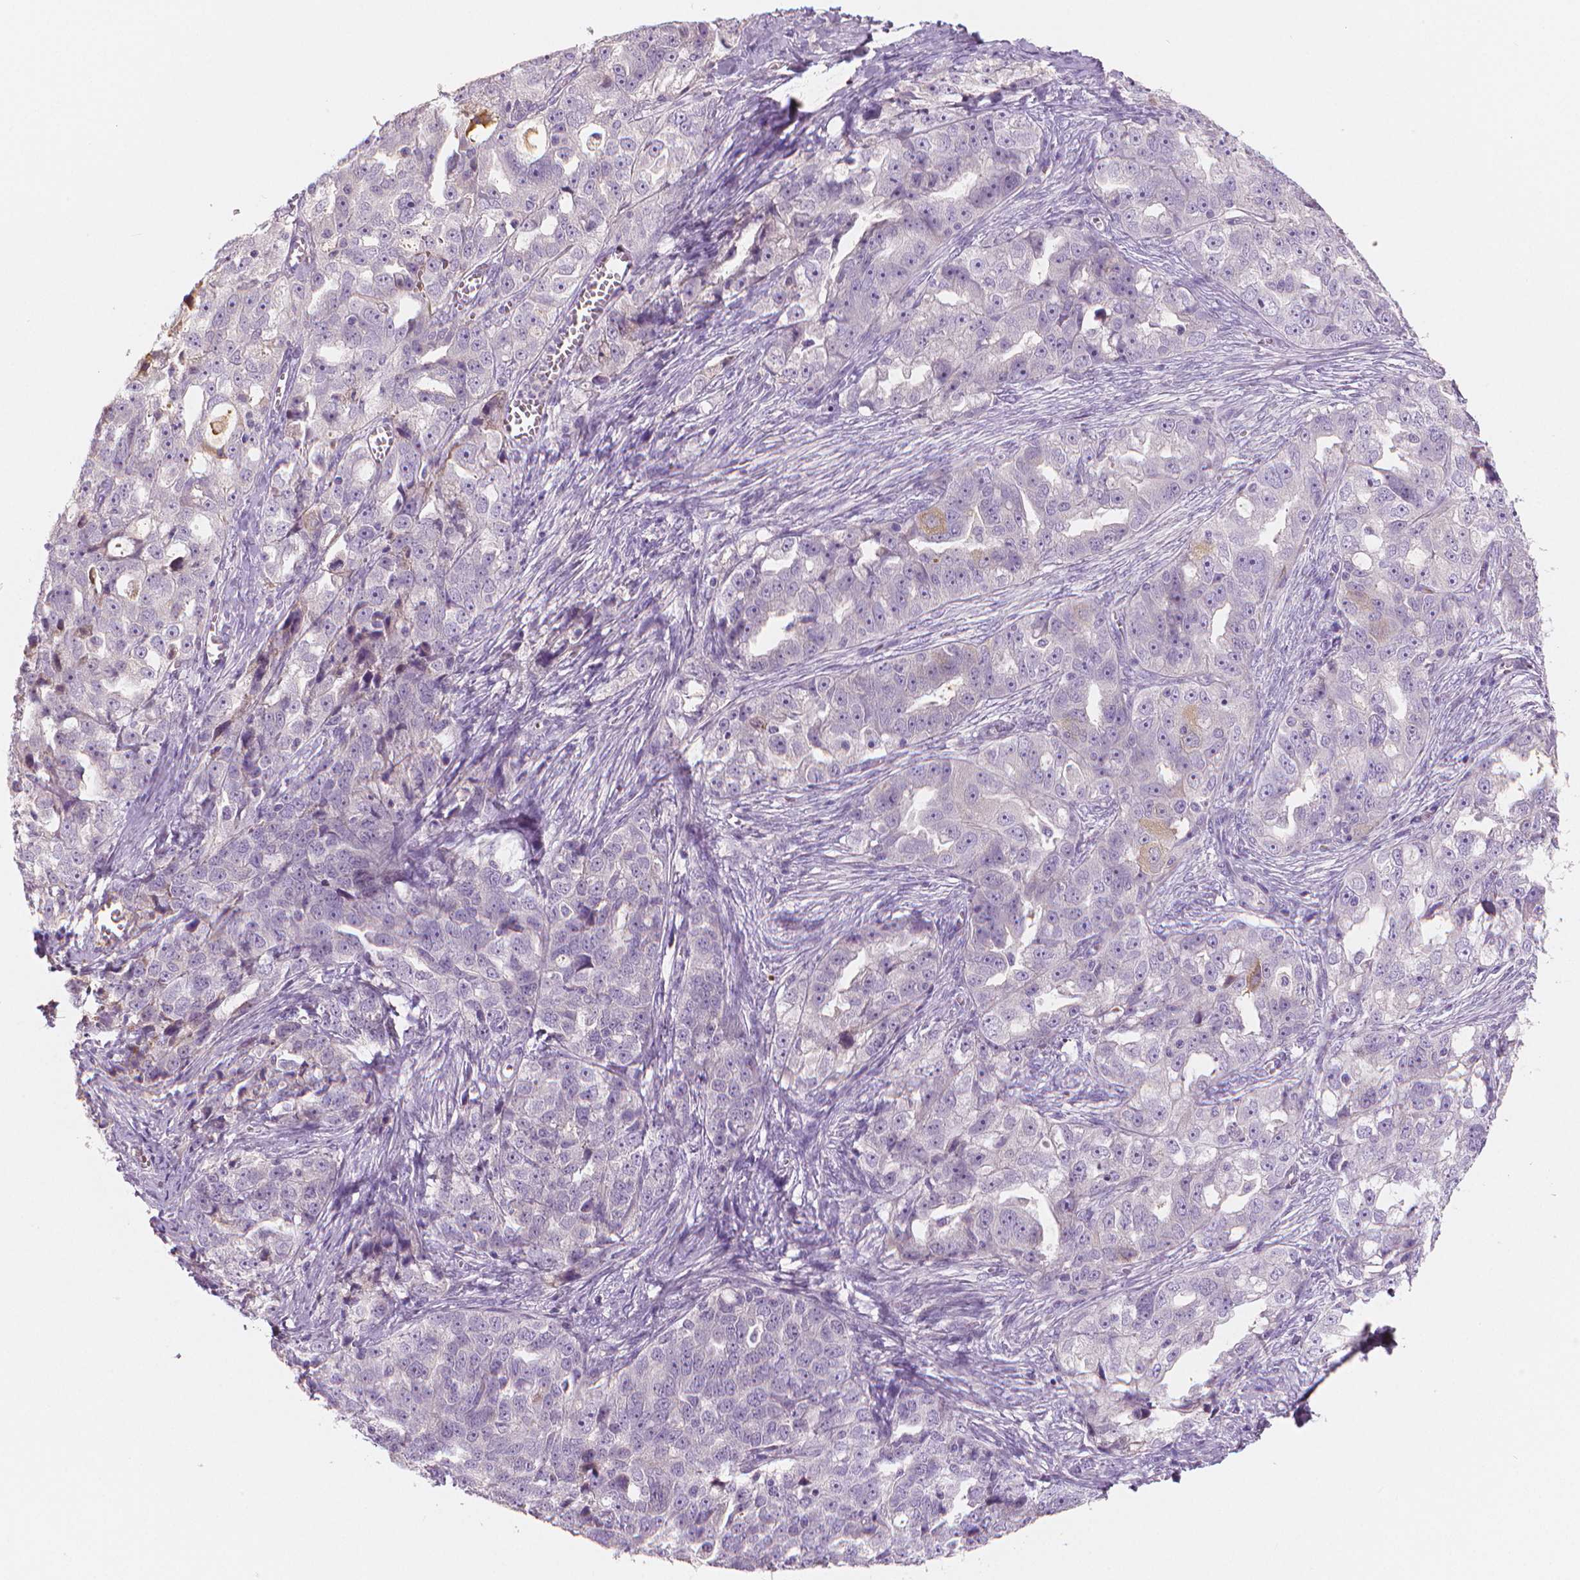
{"staining": {"intensity": "negative", "quantity": "none", "location": "none"}, "tissue": "ovarian cancer", "cell_type": "Tumor cells", "image_type": "cancer", "snomed": [{"axis": "morphology", "description": "Cystadenocarcinoma, serous, NOS"}, {"axis": "topography", "description": "Ovary"}], "caption": "This photomicrograph is of ovarian cancer stained with immunohistochemistry (IHC) to label a protein in brown with the nuclei are counter-stained blue. There is no expression in tumor cells.", "gene": "APOA4", "patient": {"sex": "female", "age": 51}}